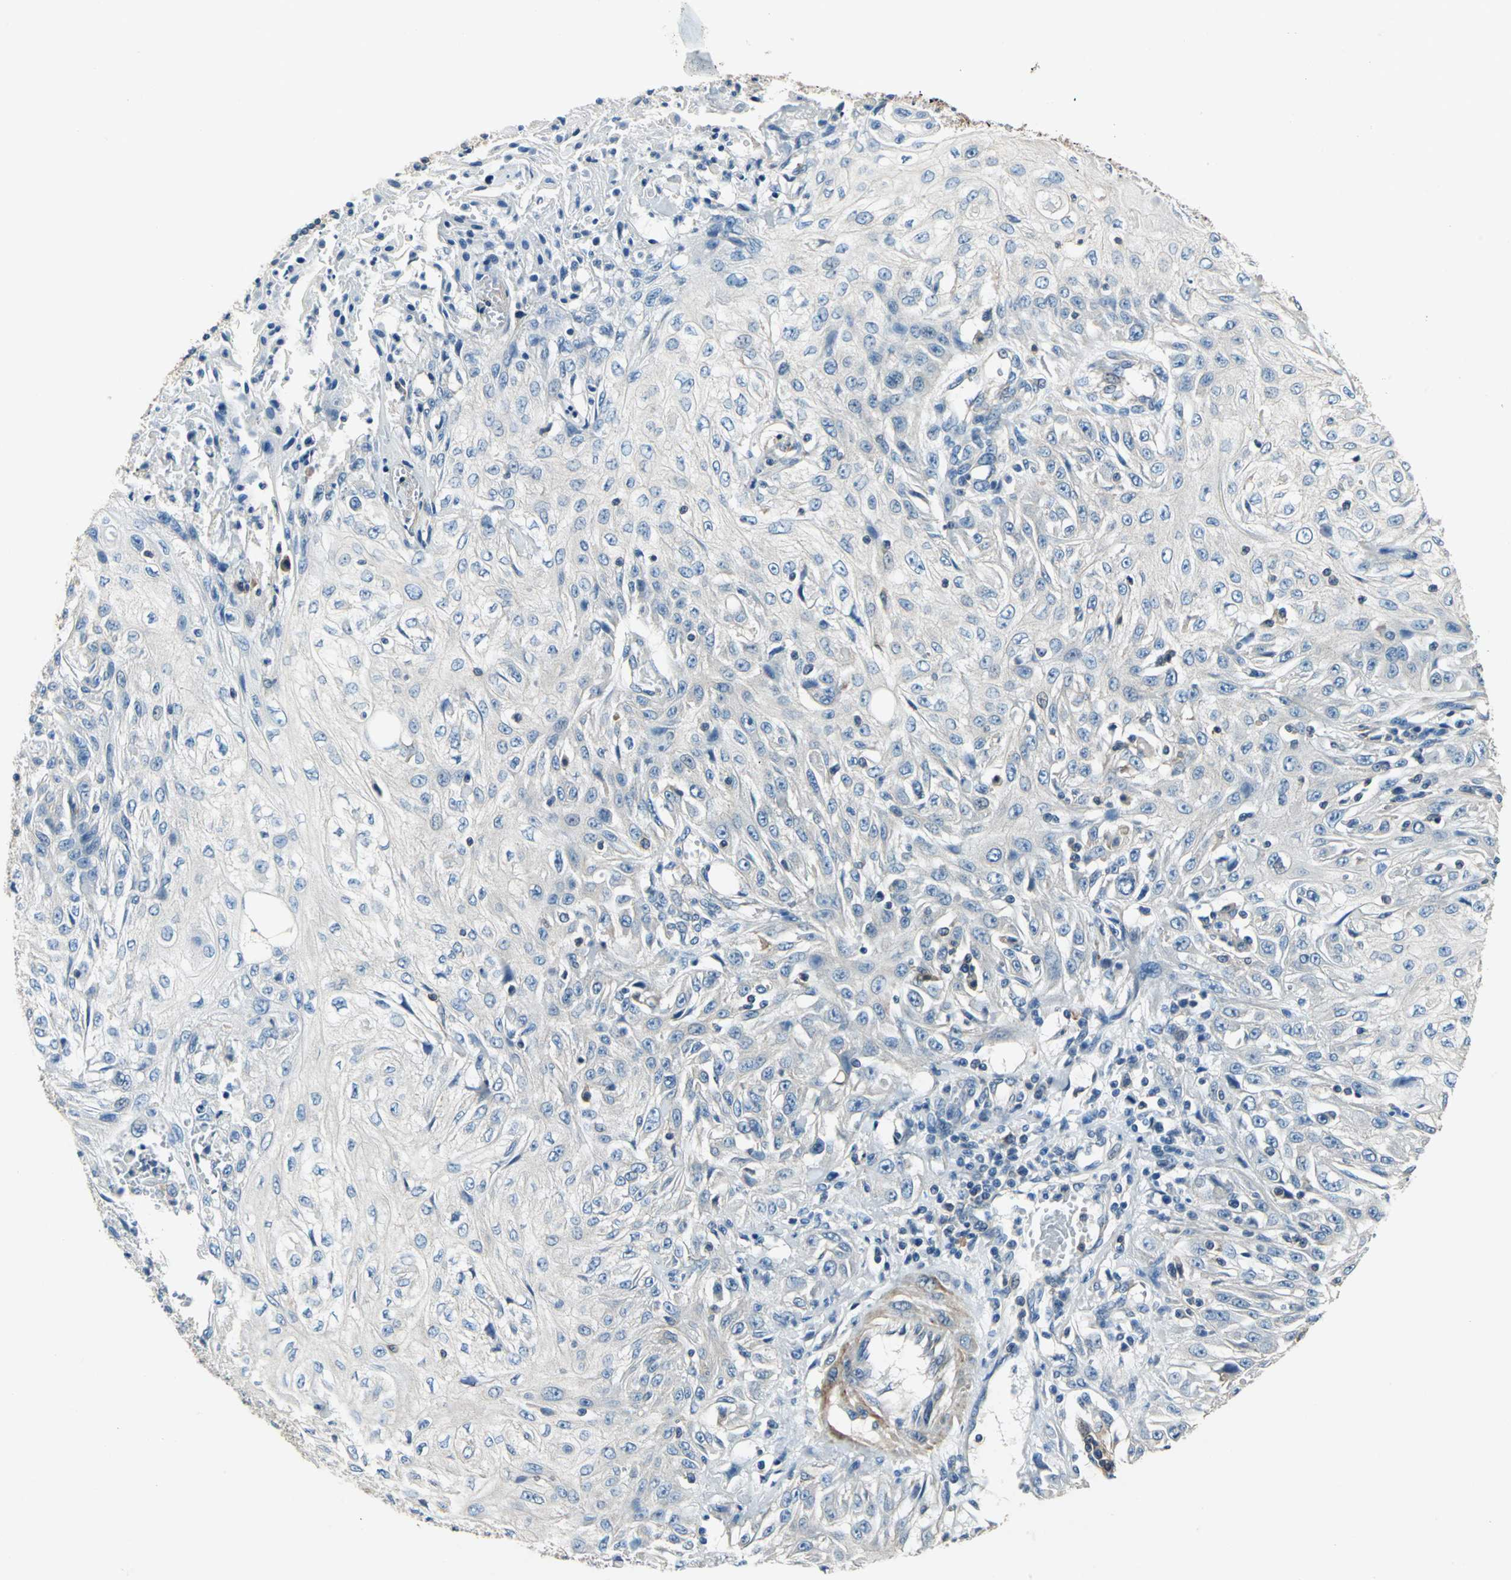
{"staining": {"intensity": "weak", "quantity": "<25%", "location": "cytoplasmic/membranous"}, "tissue": "skin cancer", "cell_type": "Tumor cells", "image_type": "cancer", "snomed": [{"axis": "morphology", "description": "Squamous cell carcinoma, NOS"}, {"axis": "topography", "description": "Skin"}], "caption": "High power microscopy micrograph of an immunohistochemistry (IHC) micrograph of skin cancer (squamous cell carcinoma), revealing no significant positivity in tumor cells.", "gene": "DDX3Y", "patient": {"sex": "male", "age": 75}}